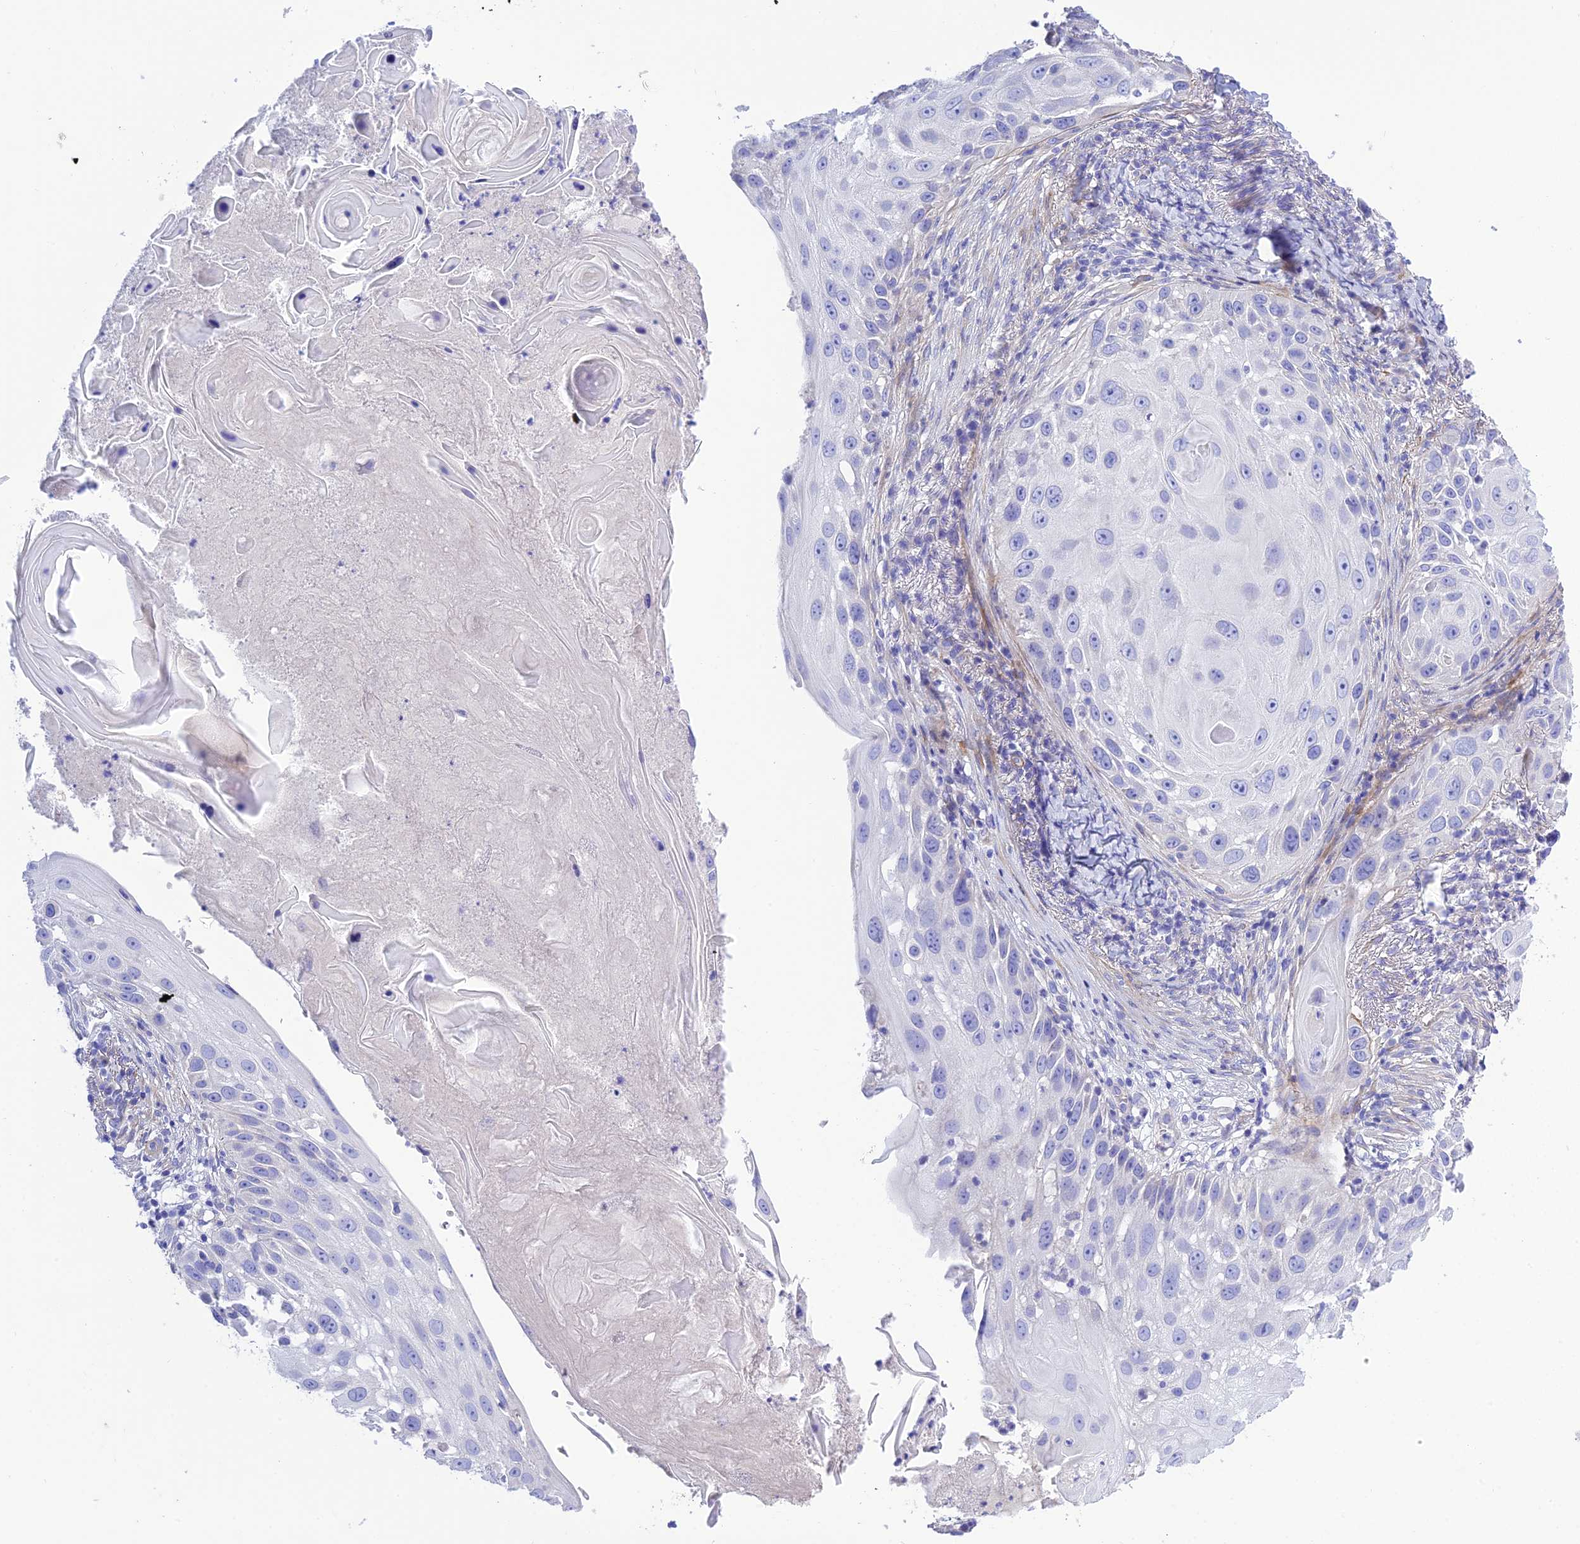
{"staining": {"intensity": "negative", "quantity": "none", "location": "none"}, "tissue": "skin cancer", "cell_type": "Tumor cells", "image_type": "cancer", "snomed": [{"axis": "morphology", "description": "Squamous cell carcinoma, NOS"}, {"axis": "topography", "description": "Skin"}], "caption": "Immunohistochemistry of human skin cancer (squamous cell carcinoma) demonstrates no staining in tumor cells. (DAB (3,3'-diaminobenzidine) immunohistochemistry (IHC) with hematoxylin counter stain).", "gene": "FRA10AC1", "patient": {"sex": "female", "age": 44}}